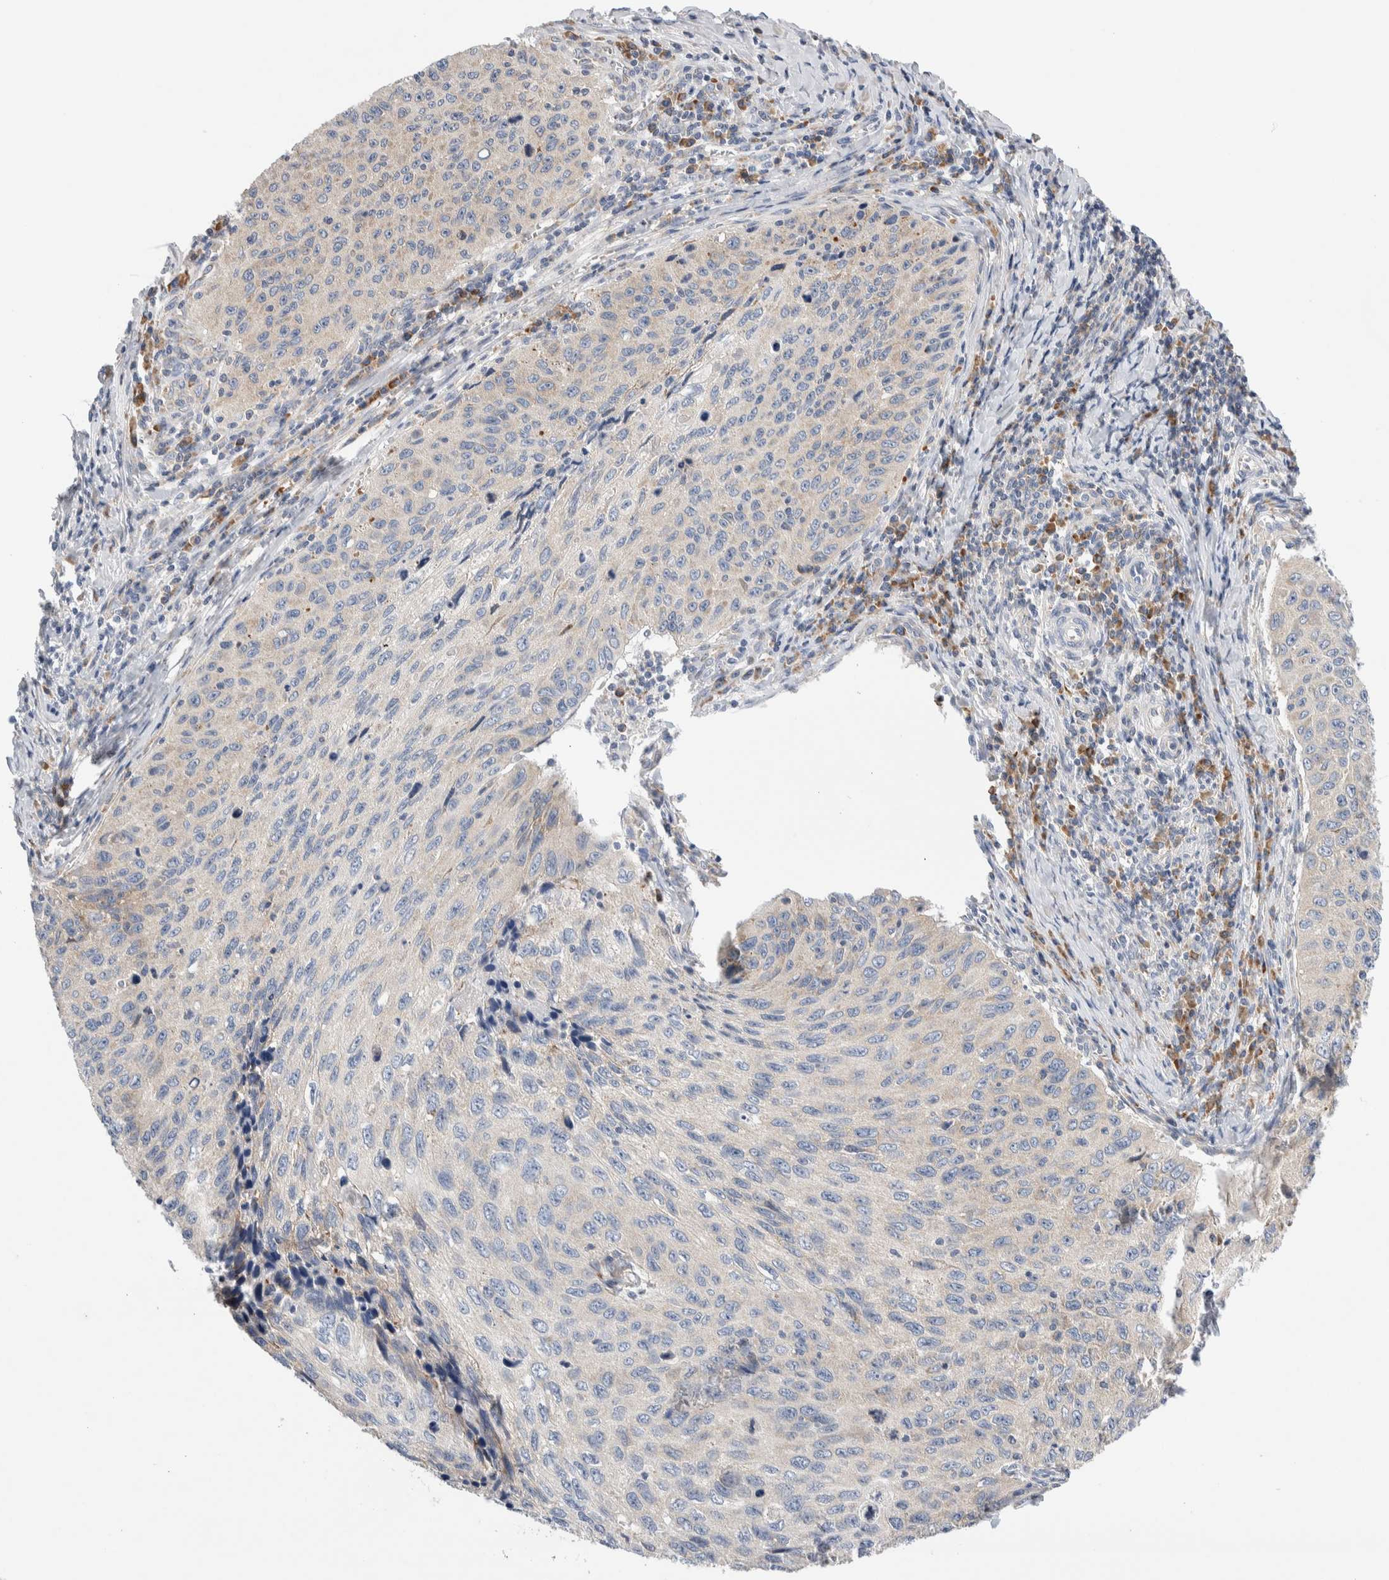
{"staining": {"intensity": "negative", "quantity": "none", "location": "none"}, "tissue": "cervical cancer", "cell_type": "Tumor cells", "image_type": "cancer", "snomed": [{"axis": "morphology", "description": "Squamous cell carcinoma, NOS"}, {"axis": "topography", "description": "Cervix"}], "caption": "Micrograph shows no significant protein expression in tumor cells of squamous cell carcinoma (cervical).", "gene": "RACK1", "patient": {"sex": "female", "age": 53}}